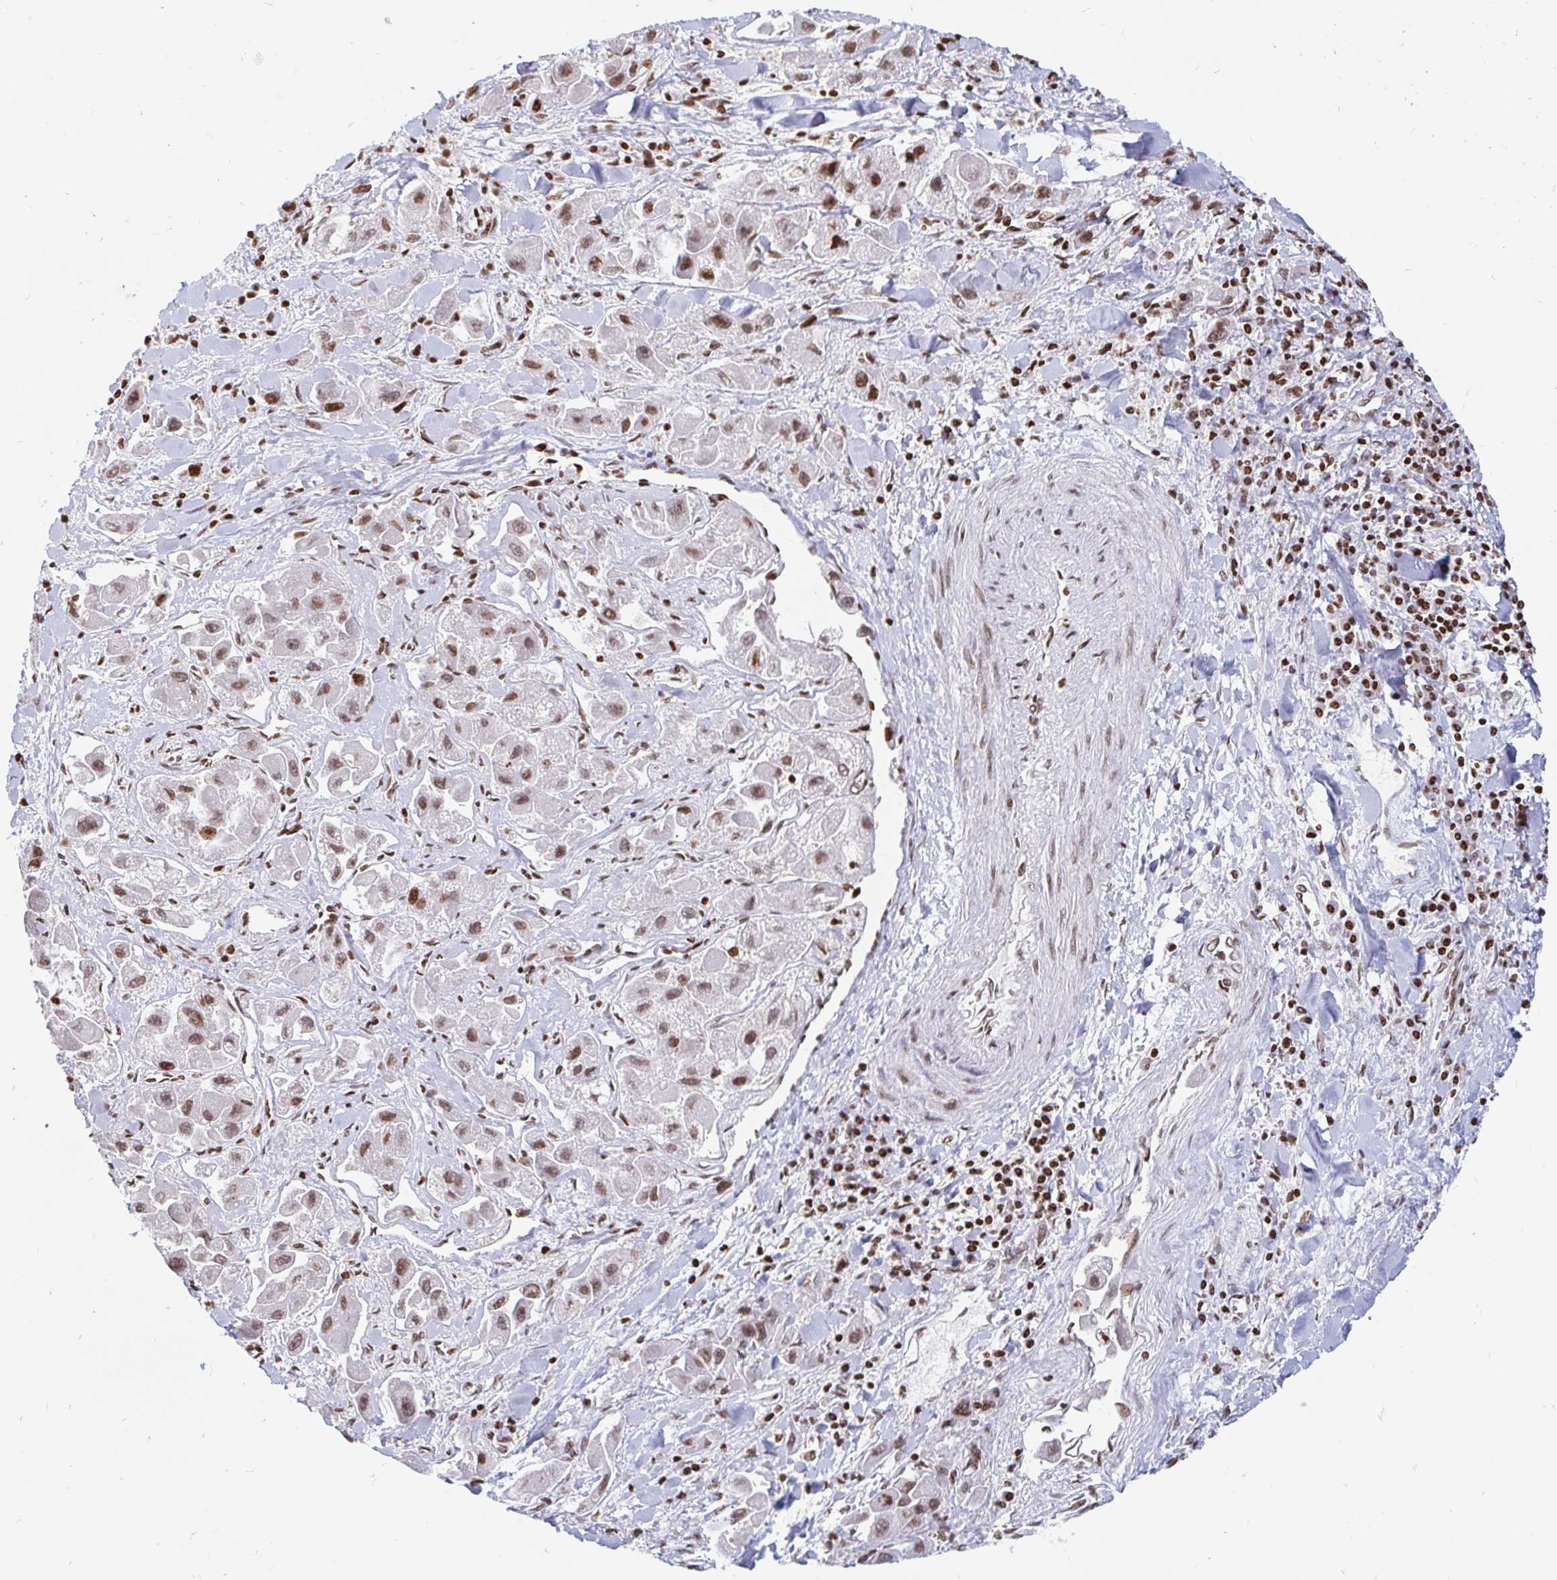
{"staining": {"intensity": "moderate", "quantity": ">75%", "location": "nuclear"}, "tissue": "liver cancer", "cell_type": "Tumor cells", "image_type": "cancer", "snomed": [{"axis": "morphology", "description": "Carcinoma, Hepatocellular, NOS"}, {"axis": "topography", "description": "Liver"}], "caption": "Liver cancer stained for a protein exhibits moderate nuclear positivity in tumor cells.", "gene": "HOXC10", "patient": {"sex": "male", "age": 24}}